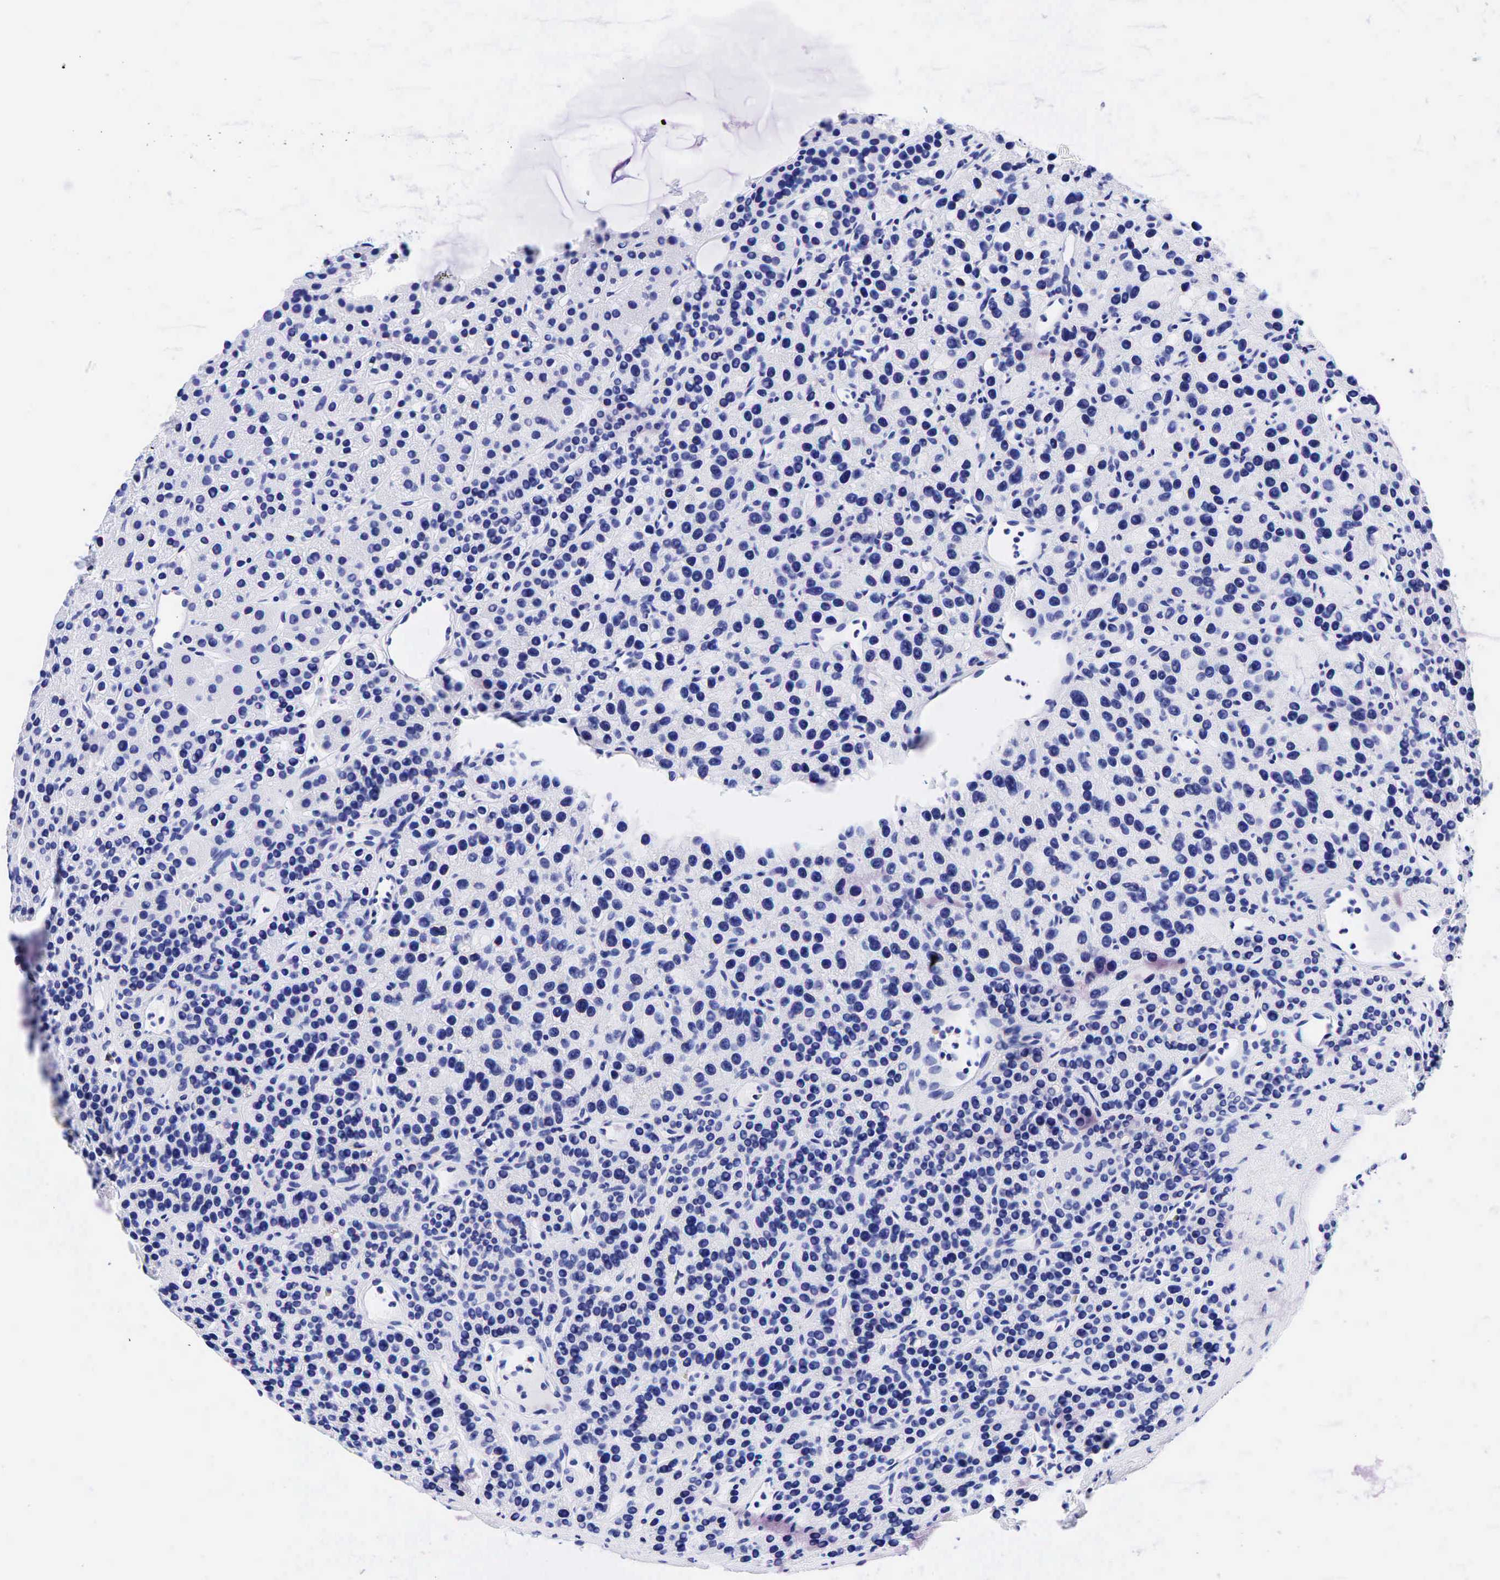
{"staining": {"intensity": "negative", "quantity": "none", "location": "none"}, "tissue": "parathyroid gland", "cell_type": "Glandular cells", "image_type": "normal", "snomed": [{"axis": "morphology", "description": "Normal tissue, NOS"}, {"axis": "topography", "description": "Parathyroid gland"}], "caption": "The photomicrograph reveals no staining of glandular cells in normal parathyroid gland. The staining is performed using DAB brown chromogen with nuclei counter-stained in using hematoxylin.", "gene": "ESR1", "patient": {"sex": "female", "age": 64}}